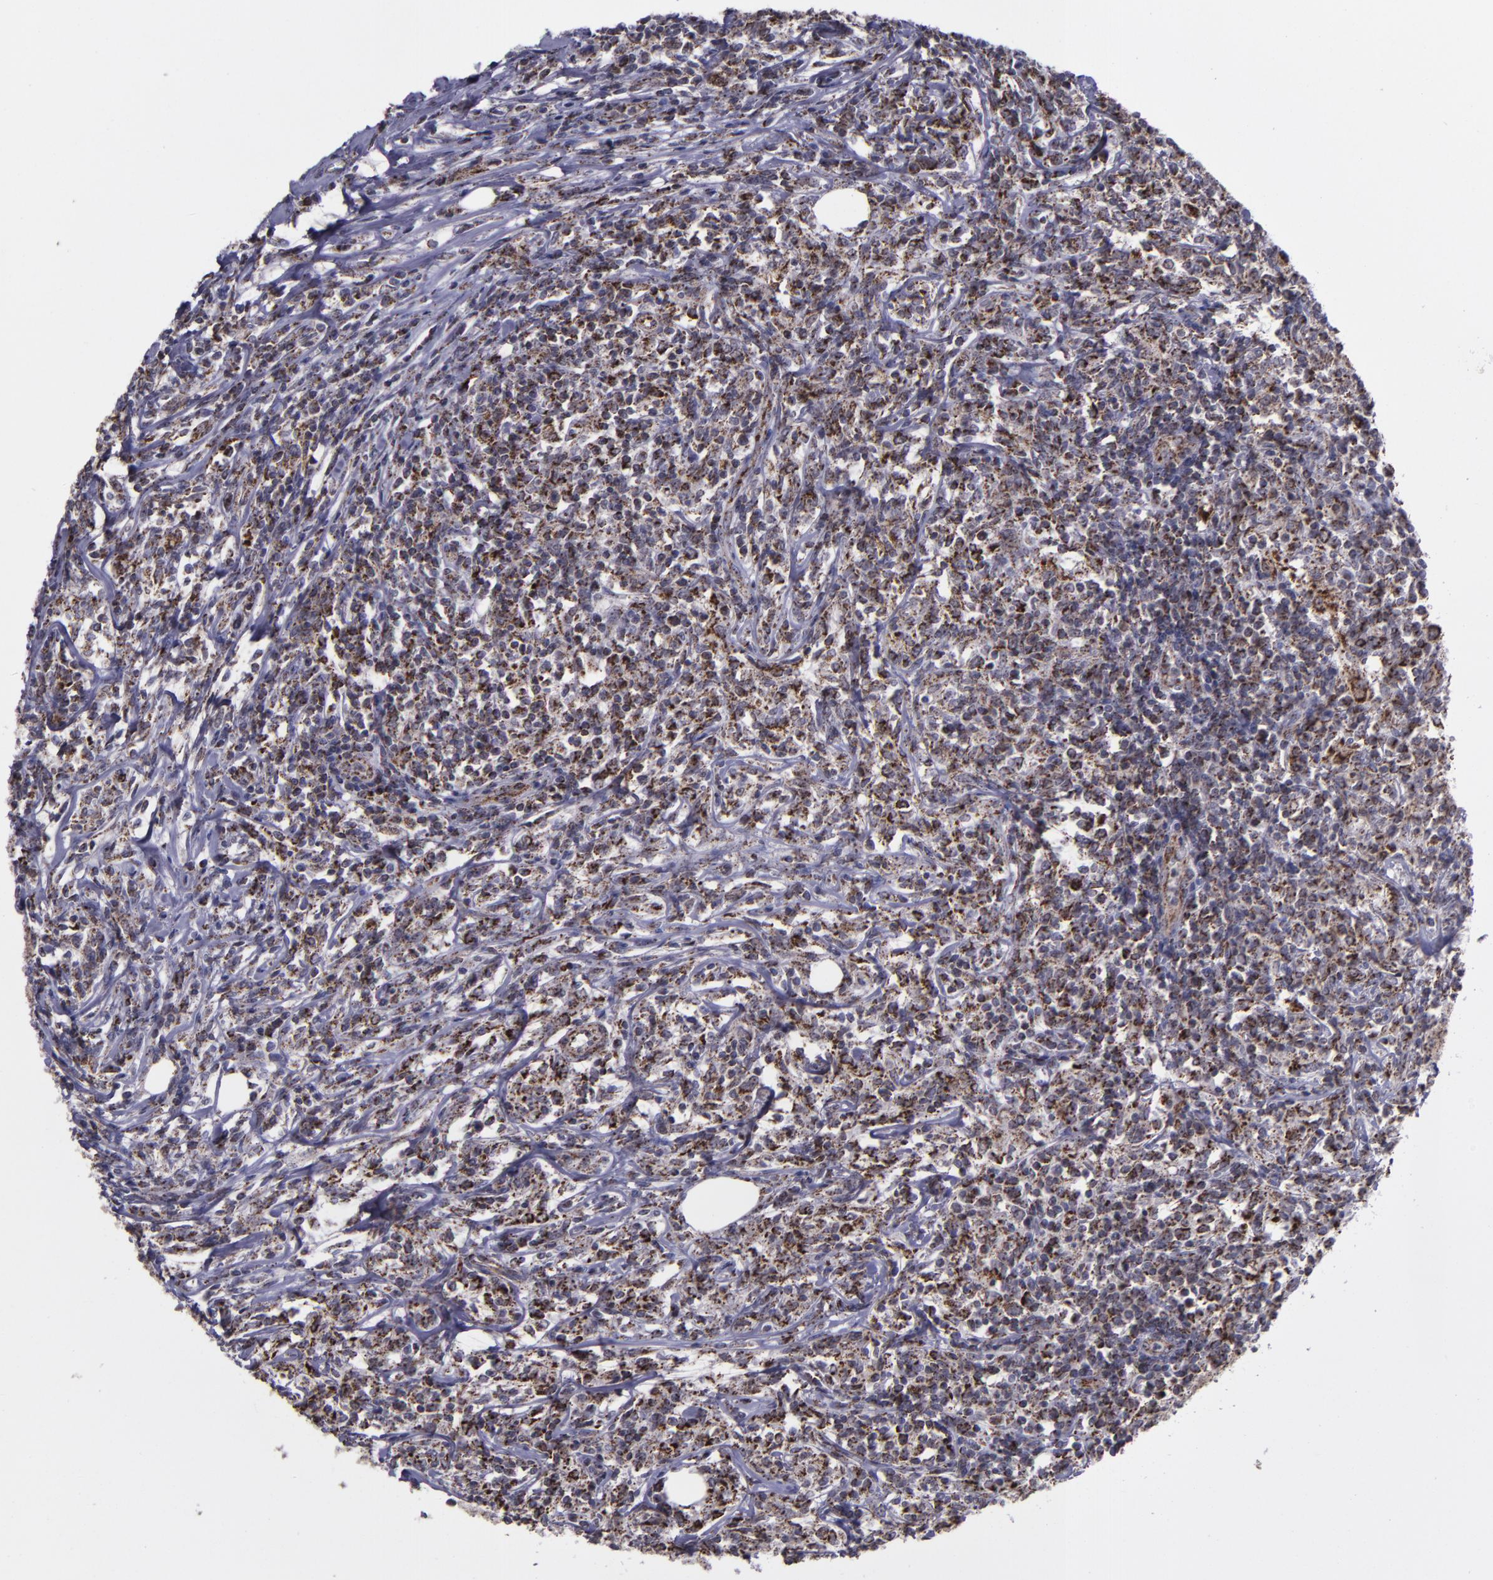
{"staining": {"intensity": "moderate", "quantity": "25%-75%", "location": "cytoplasmic/membranous"}, "tissue": "lymphoma", "cell_type": "Tumor cells", "image_type": "cancer", "snomed": [{"axis": "morphology", "description": "Malignant lymphoma, non-Hodgkin's type, High grade"}, {"axis": "topography", "description": "Lymph node"}], "caption": "Lymphoma tissue exhibits moderate cytoplasmic/membranous staining in approximately 25%-75% of tumor cells, visualized by immunohistochemistry. Nuclei are stained in blue.", "gene": "LONP1", "patient": {"sex": "female", "age": 84}}